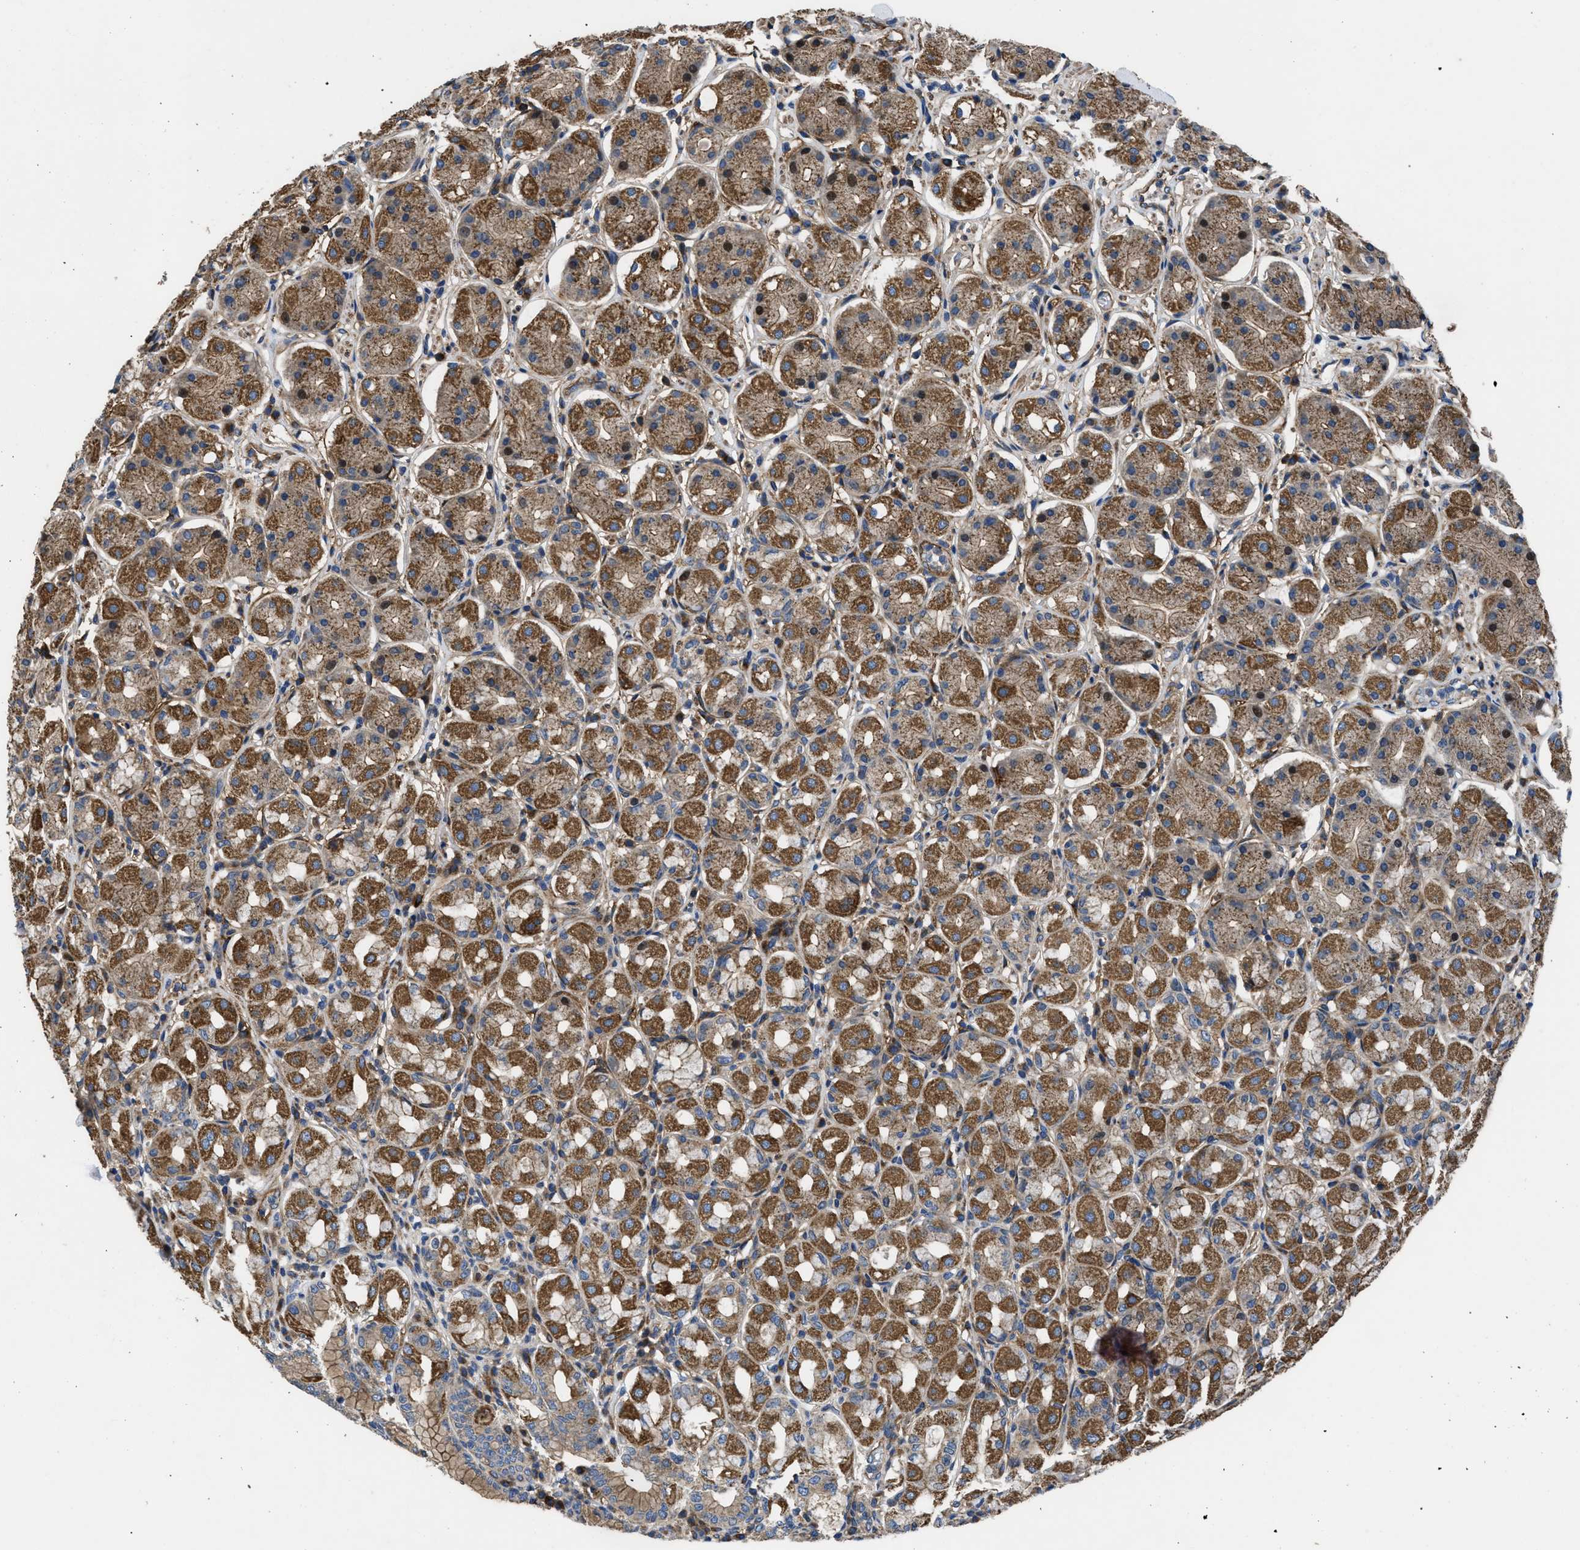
{"staining": {"intensity": "strong", "quantity": ">75%", "location": "cytoplasmic/membranous"}, "tissue": "stomach", "cell_type": "Glandular cells", "image_type": "normal", "snomed": [{"axis": "morphology", "description": "Normal tissue, NOS"}, {"axis": "topography", "description": "Stomach"}, {"axis": "topography", "description": "Stomach, lower"}], "caption": "Human stomach stained with a brown dye reveals strong cytoplasmic/membranous positive staining in about >75% of glandular cells.", "gene": "NT5E", "patient": {"sex": "female", "age": 56}}